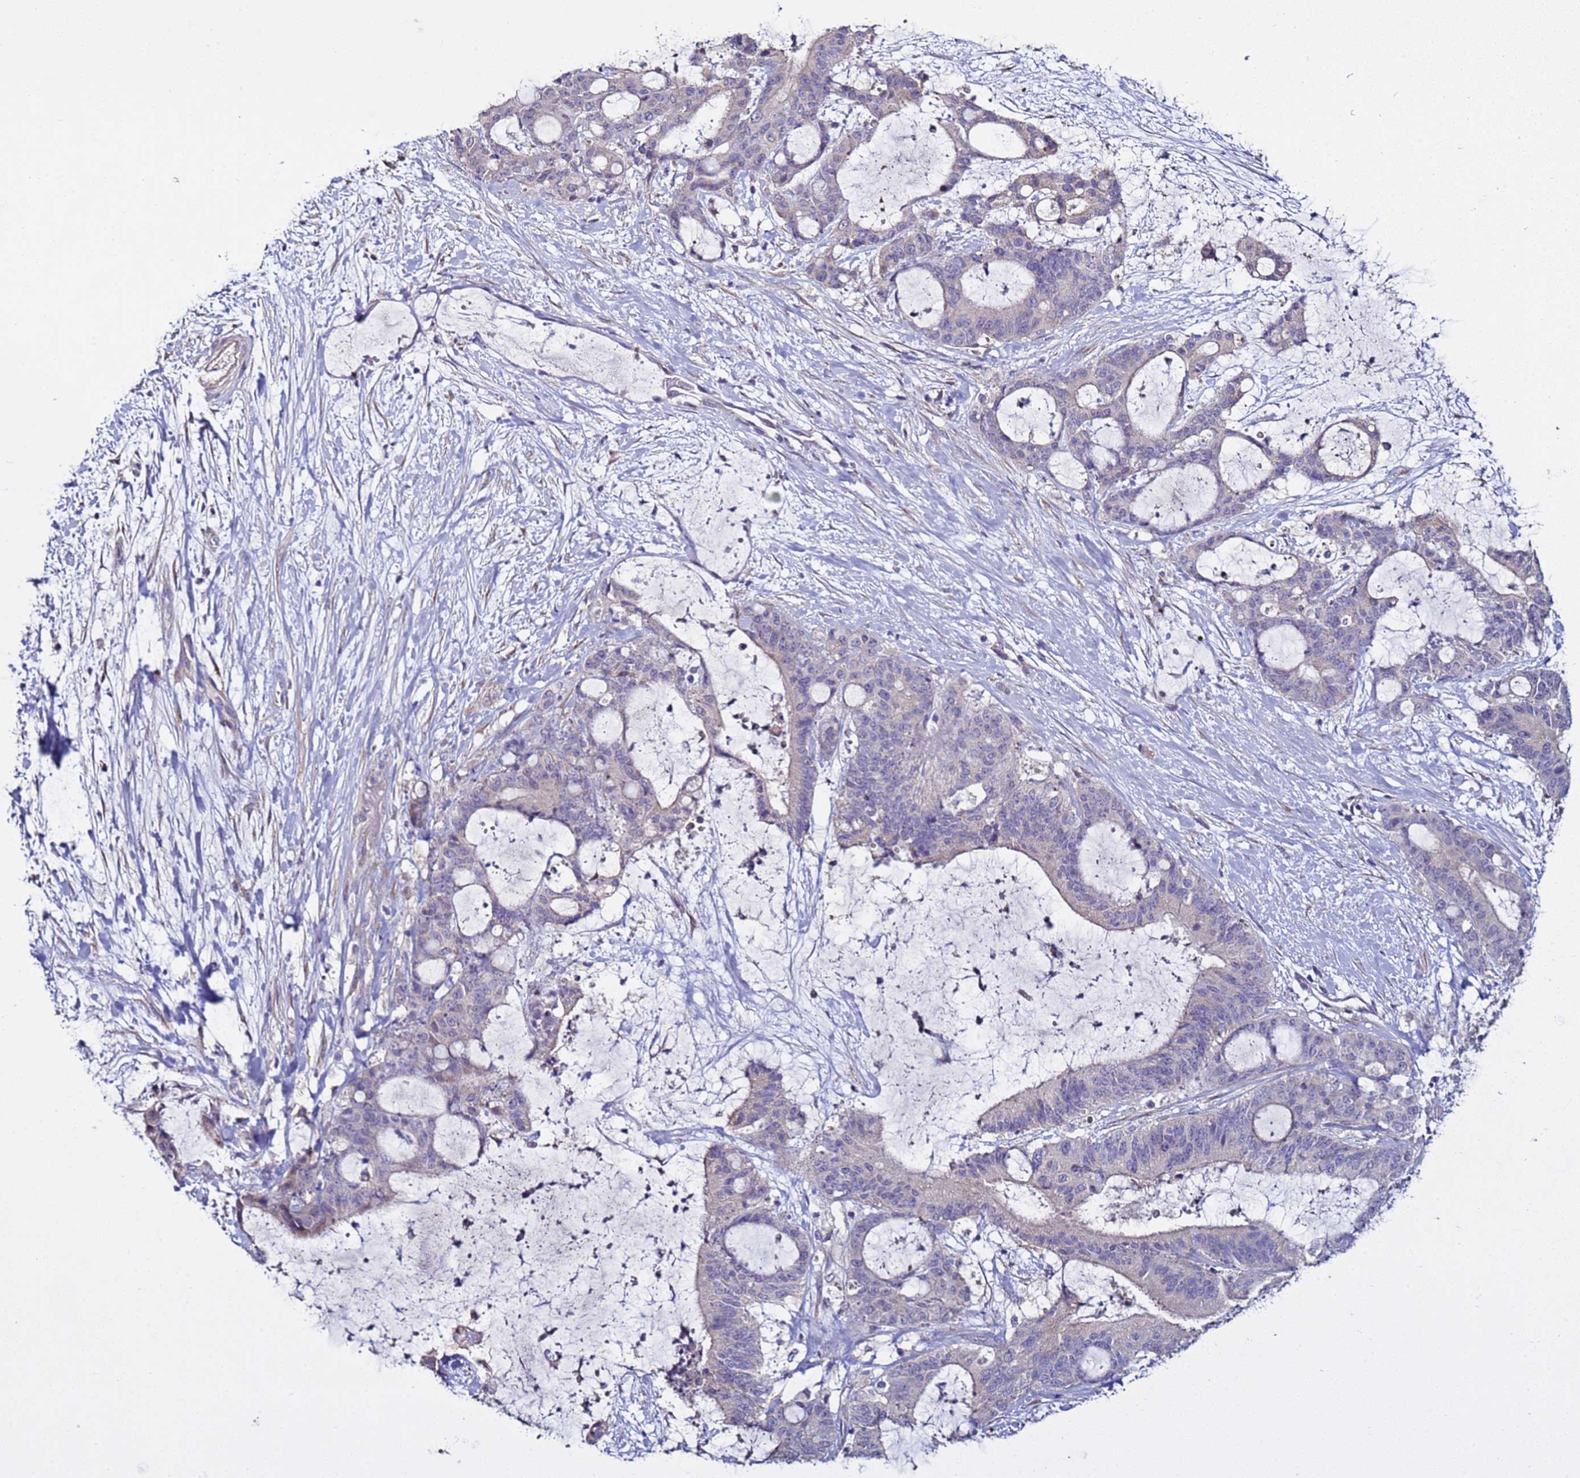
{"staining": {"intensity": "negative", "quantity": "none", "location": "none"}, "tissue": "liver cancer", "cell_type": "Tumor cells", "image_type": "cancer", "snomed": [{"axis": "morphology", "description": "Normal tissue, NOS"}, {"axis": "morphology", "description": "Cholangiocarcinoma"}, {"axis": "topography", "description": "Liver"}, {"axis": "topography", "description": "Peripheral nerve tissue"}], "caption": "This is an immunohistochemistry (IHC) photomicrograph of human cholangiocarcinoma (liver). There is no staining in tumor cells.", "gene": "RABL2B", "patient": {"sex": "female", "age": 73}}